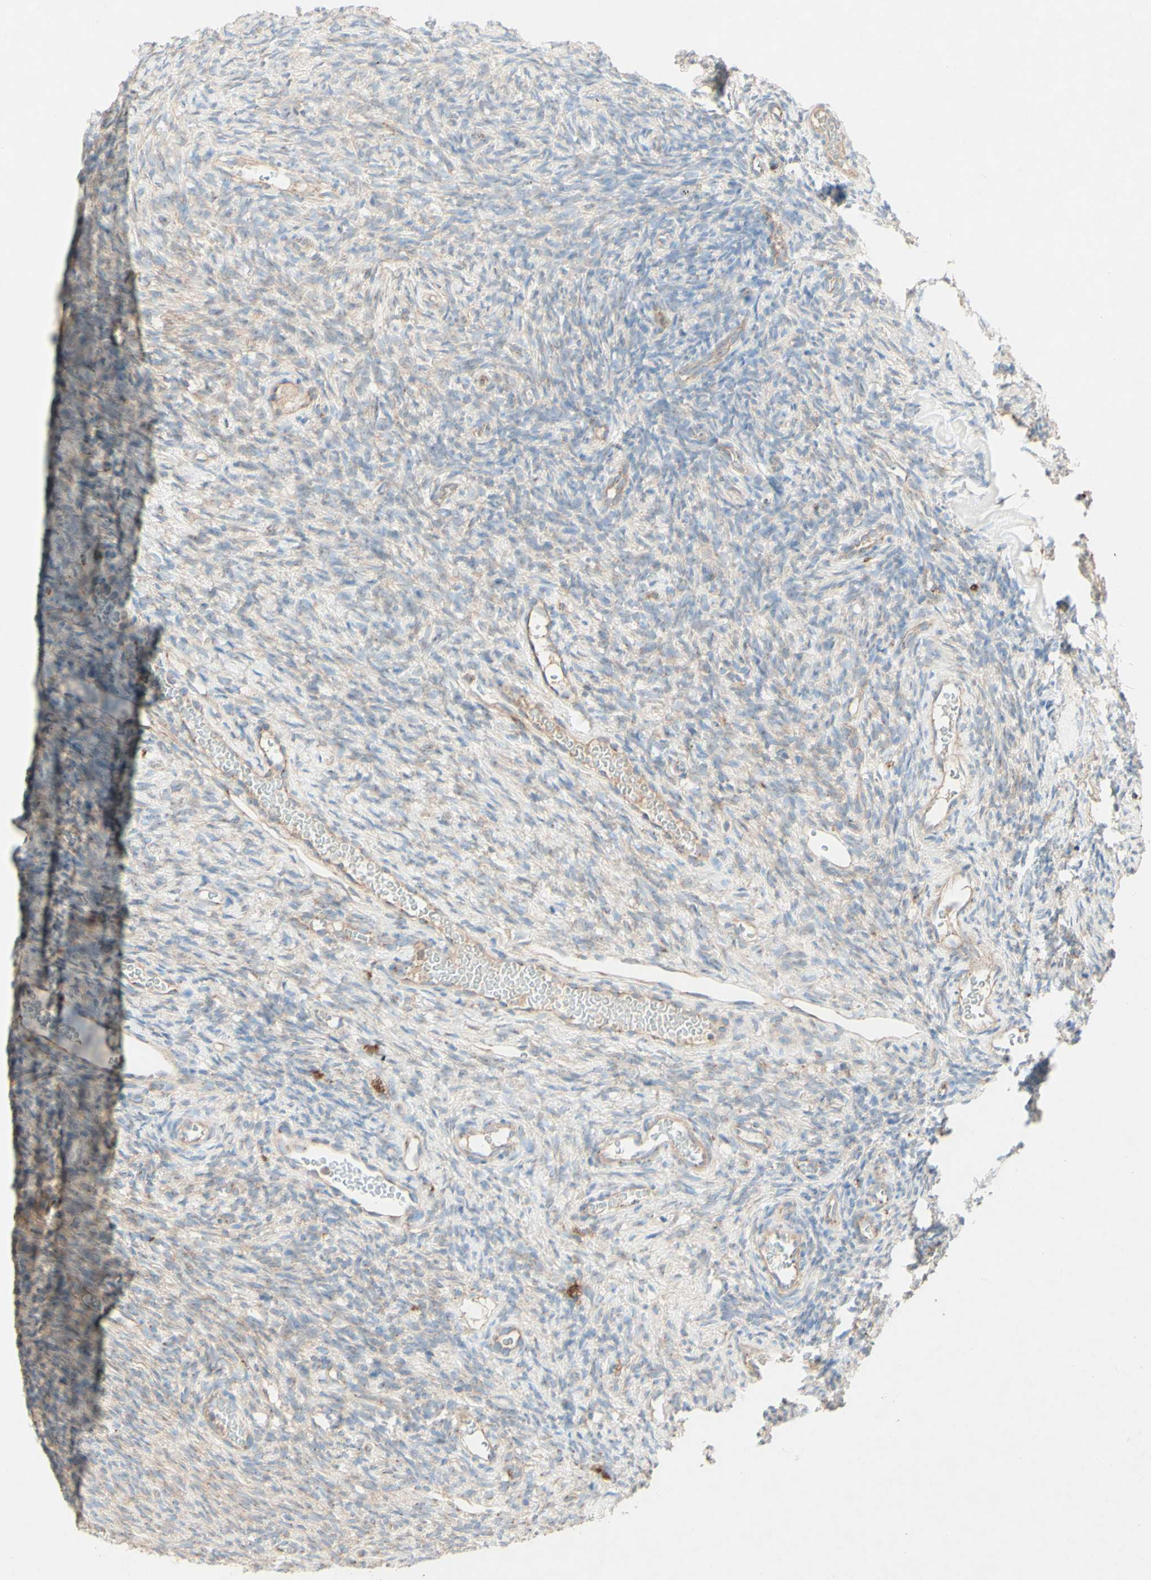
{"staining": {"intensity": "weak", "quantity": ">75%", "location": "cytoplasmic/membranous"}, "tissue": "ovary", "cell_type": "Ovarian stroma cells", "image_type": "normal", "snomed": [{"axis": "morphology", "description": "Normal tissue, NOS"}, {"axis": "topography", "description": "Ovary"}], "caption": "Protein analysis of unremarkable ovary demonstrates weak cytoplasmic/membranous expression in about >75% of ovarian stroma cells.", "gene": "MTM1", "patient": {"sex": "female", "age": 35}}